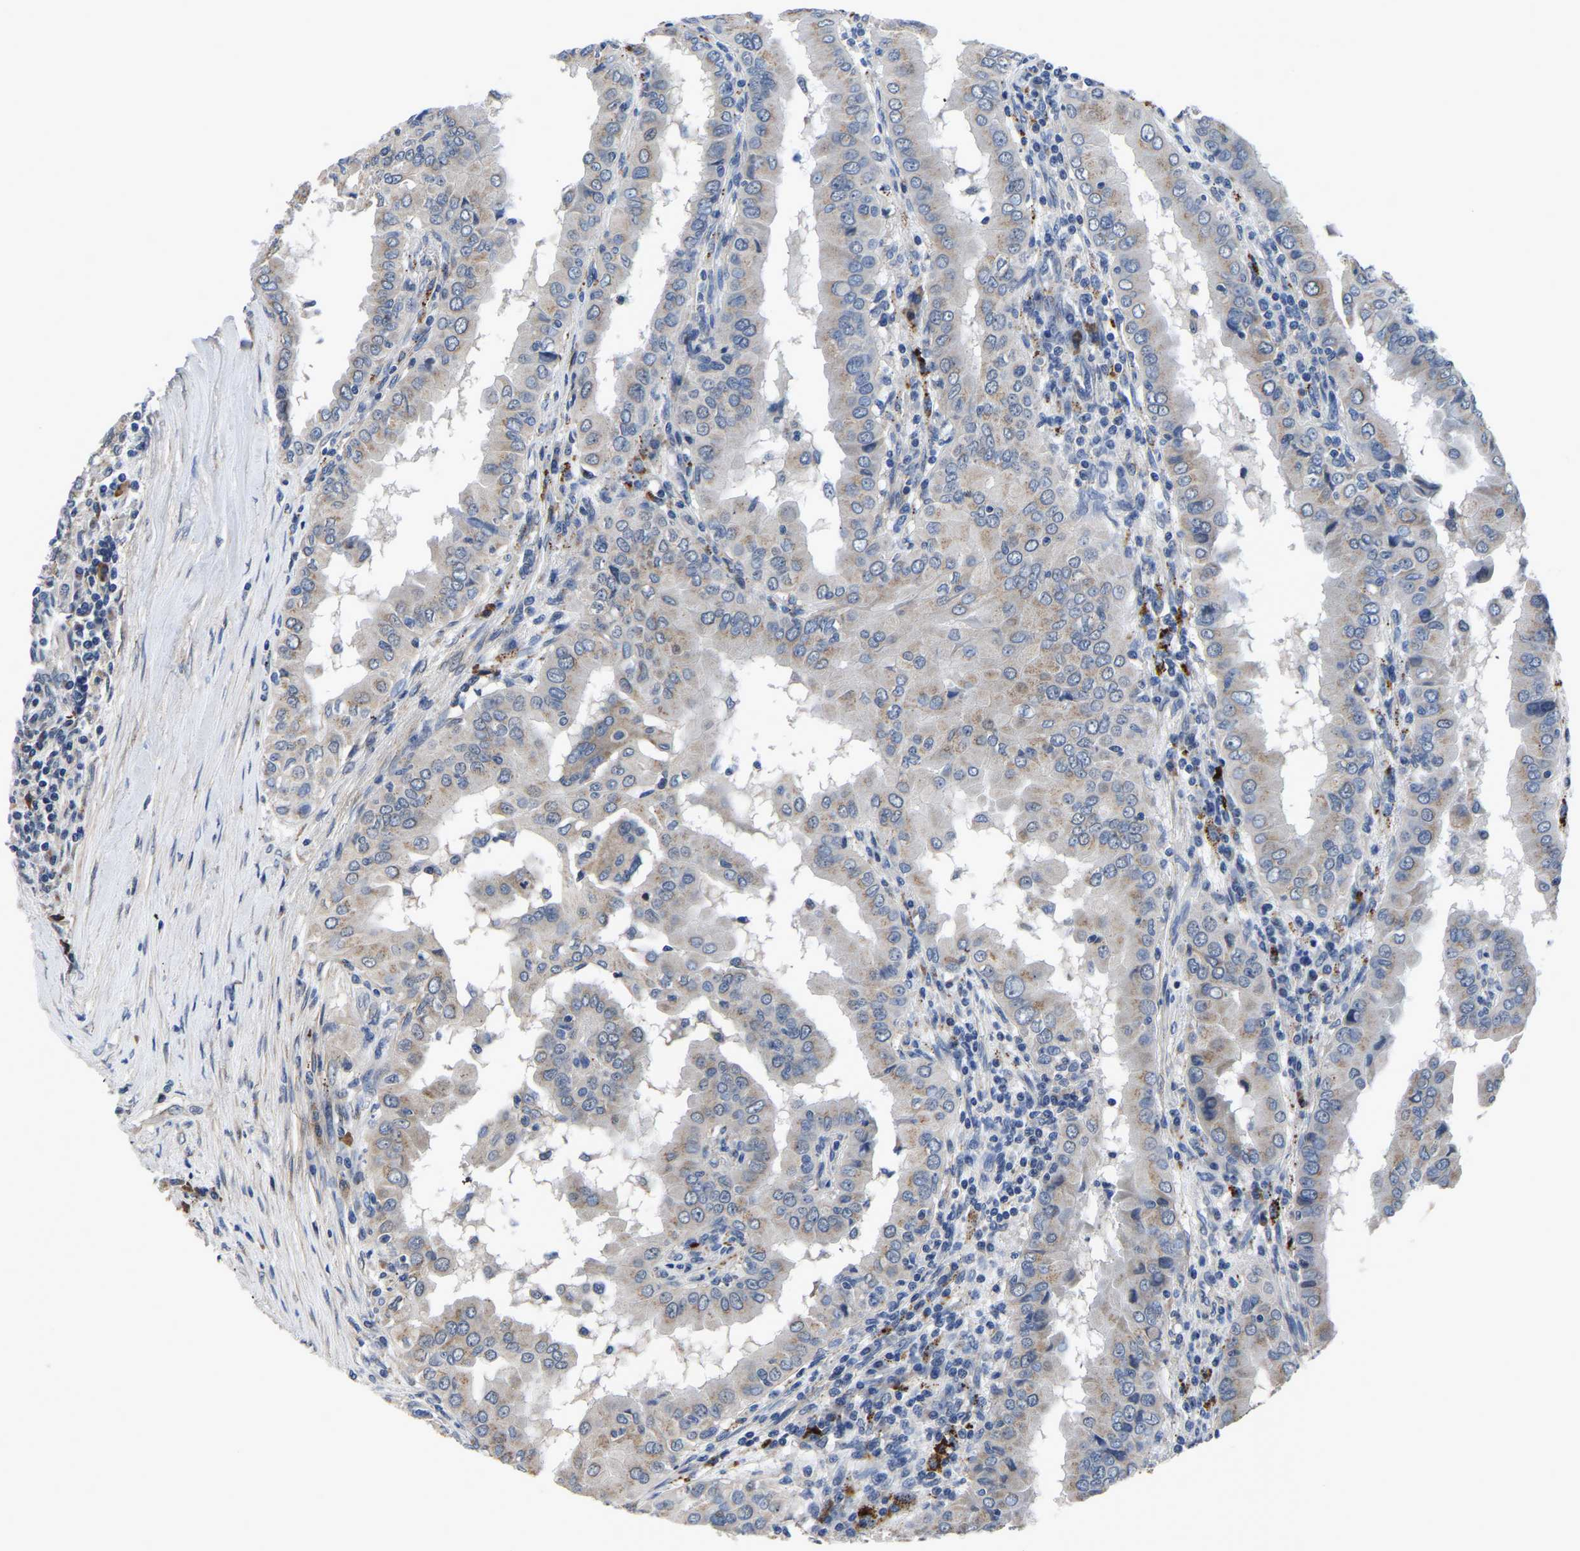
{"staining": {"intensity": "weak", "quantity": "25%-75%", "location": "cytoplasmic/membranous"}, "tissue": "thyroid cancer", "cell_type": "Tumor cells", "image_type": "cancer", "snomed": [{"axis": "morphology", "description": "Papillary adenocarcinoma, NOS"}, {"axis": "topography", "description": "Thyroid gland"}], "caption": "Protein expression analysis of papillary adenocarcinoma (thyroid) reveals weak cytoplasmic/membranous positivity in about 25%-75% of tumor cells.", "gene": "PDLIM7", "patient": {"sex": "male", "age": 33}}